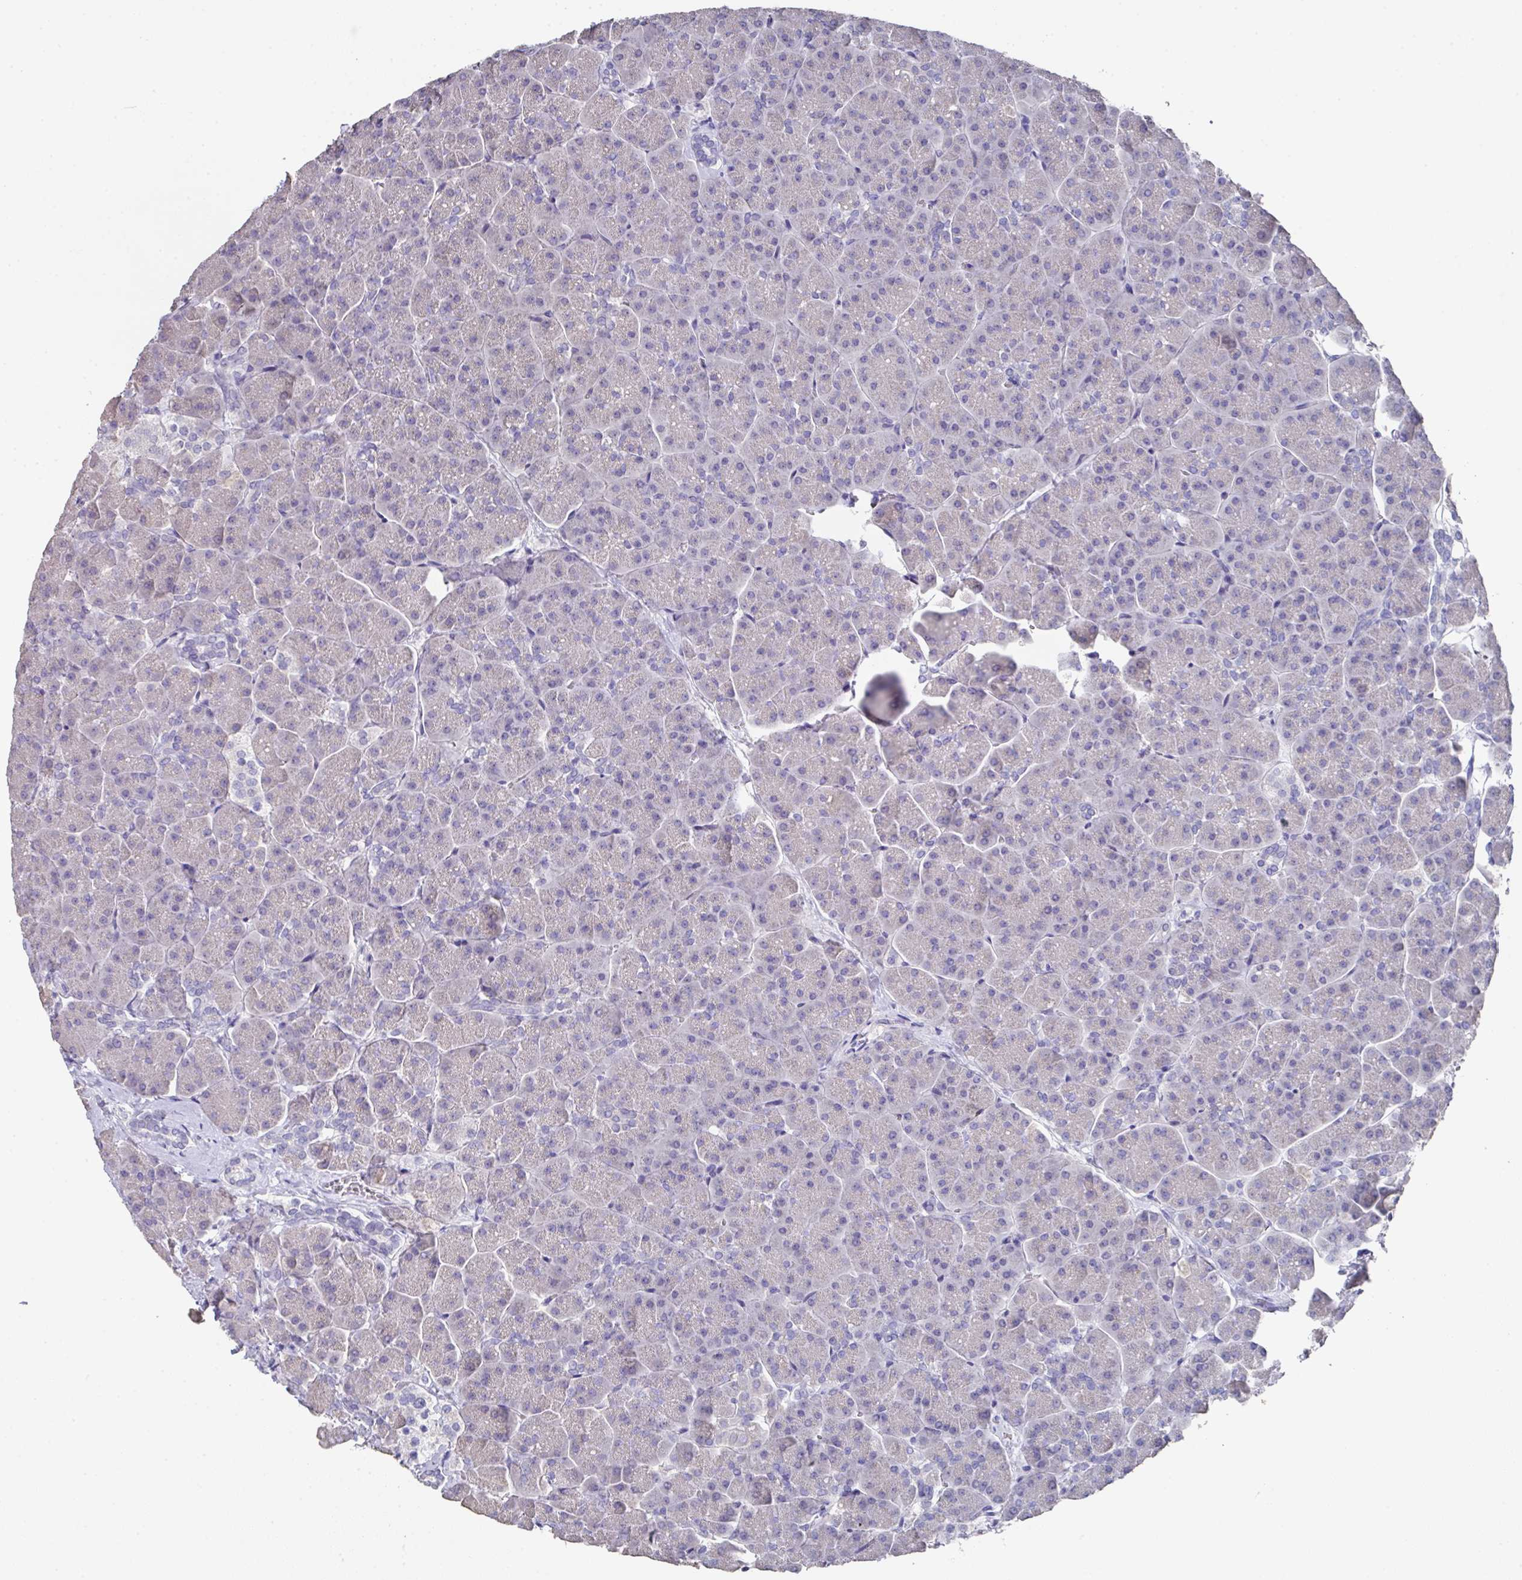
{"staining": {"intensity": "negative", "quantity": "none", "location": "none"}, "tissue": "pancreas", "cell_type": "Exocrine glandular cells", "image_type": "normal", "snomed": [{"axis": "morphology", "description": "Normal tissue, NOS"}, {"axis": "topography", "description": "Pancreas"}, {"axis": "topography", "description": "Peripheral nerve tissue"}], "caption": "This photomicrograph is of normal pancreas stained with immunohistochemistry (IHC) to label a protein in brown with the nuclei are counter-stained blue. There is no expression in exocrine glandular cells.", "gene": "DAZ1", "patient": {"sex": "male", "age": 54}}